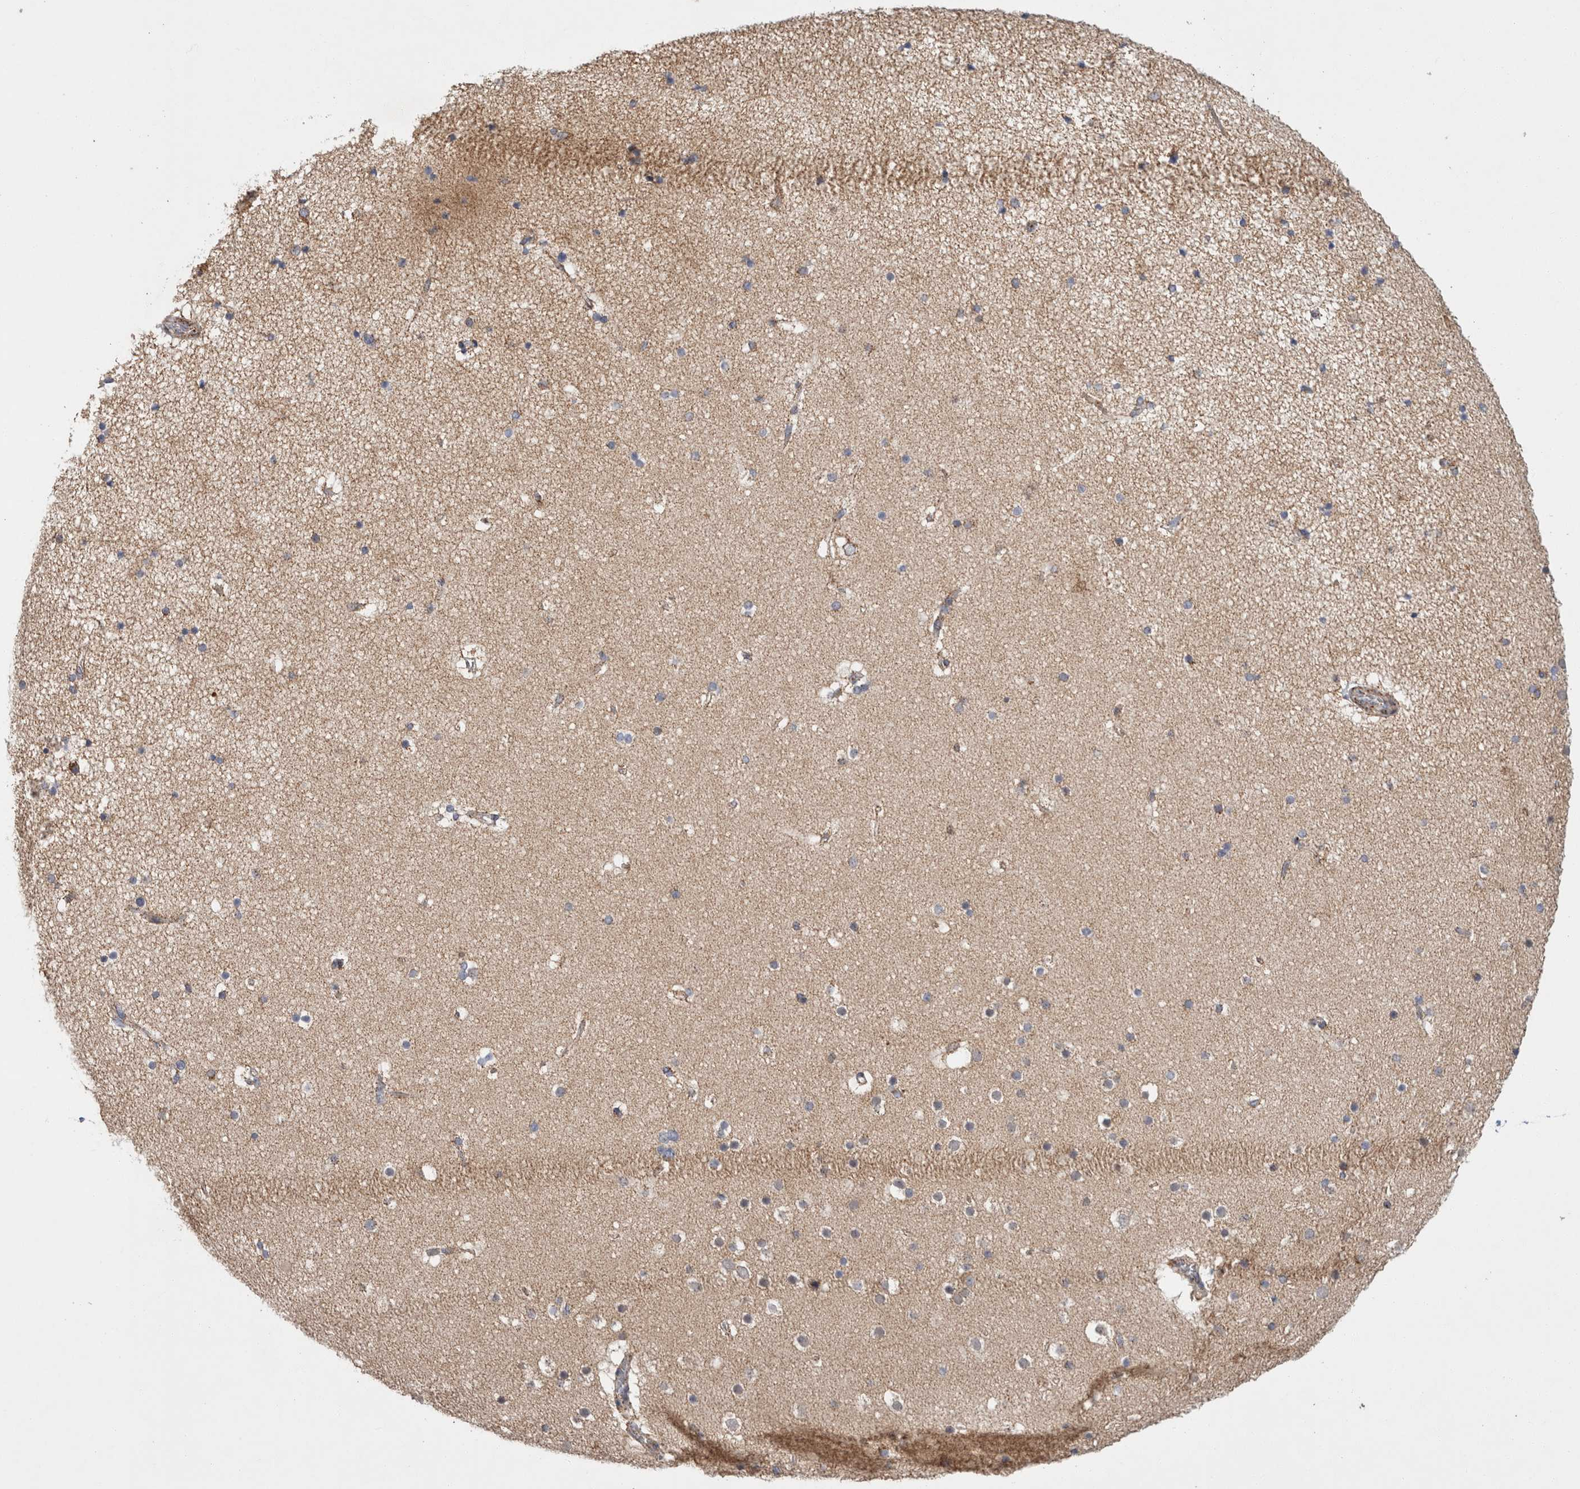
{"staining": {"intensity": "negative", "quantity": "none", "location": "none"}, "tissue": "cerebral cortex", "cell_type": "Endothelial cells", "image_type": "normal", "snomed": [{"axis": "morphology", "description": "Normal tissue, NOS"}, {"axis": "topography", "description": "Cerebral cortex"}], "caption": "The photomicrograph displays no staining of endothelial cells in benign cerebral cortex. Brightfield microscopy of immunohistochemistry stained with DAB (3,3'-diaminobenzidine) (brown) and hematoxylin (blue), captured at high magnification.", "gene": "IARS2", "patient": {"sex": "male", "age": 57}}